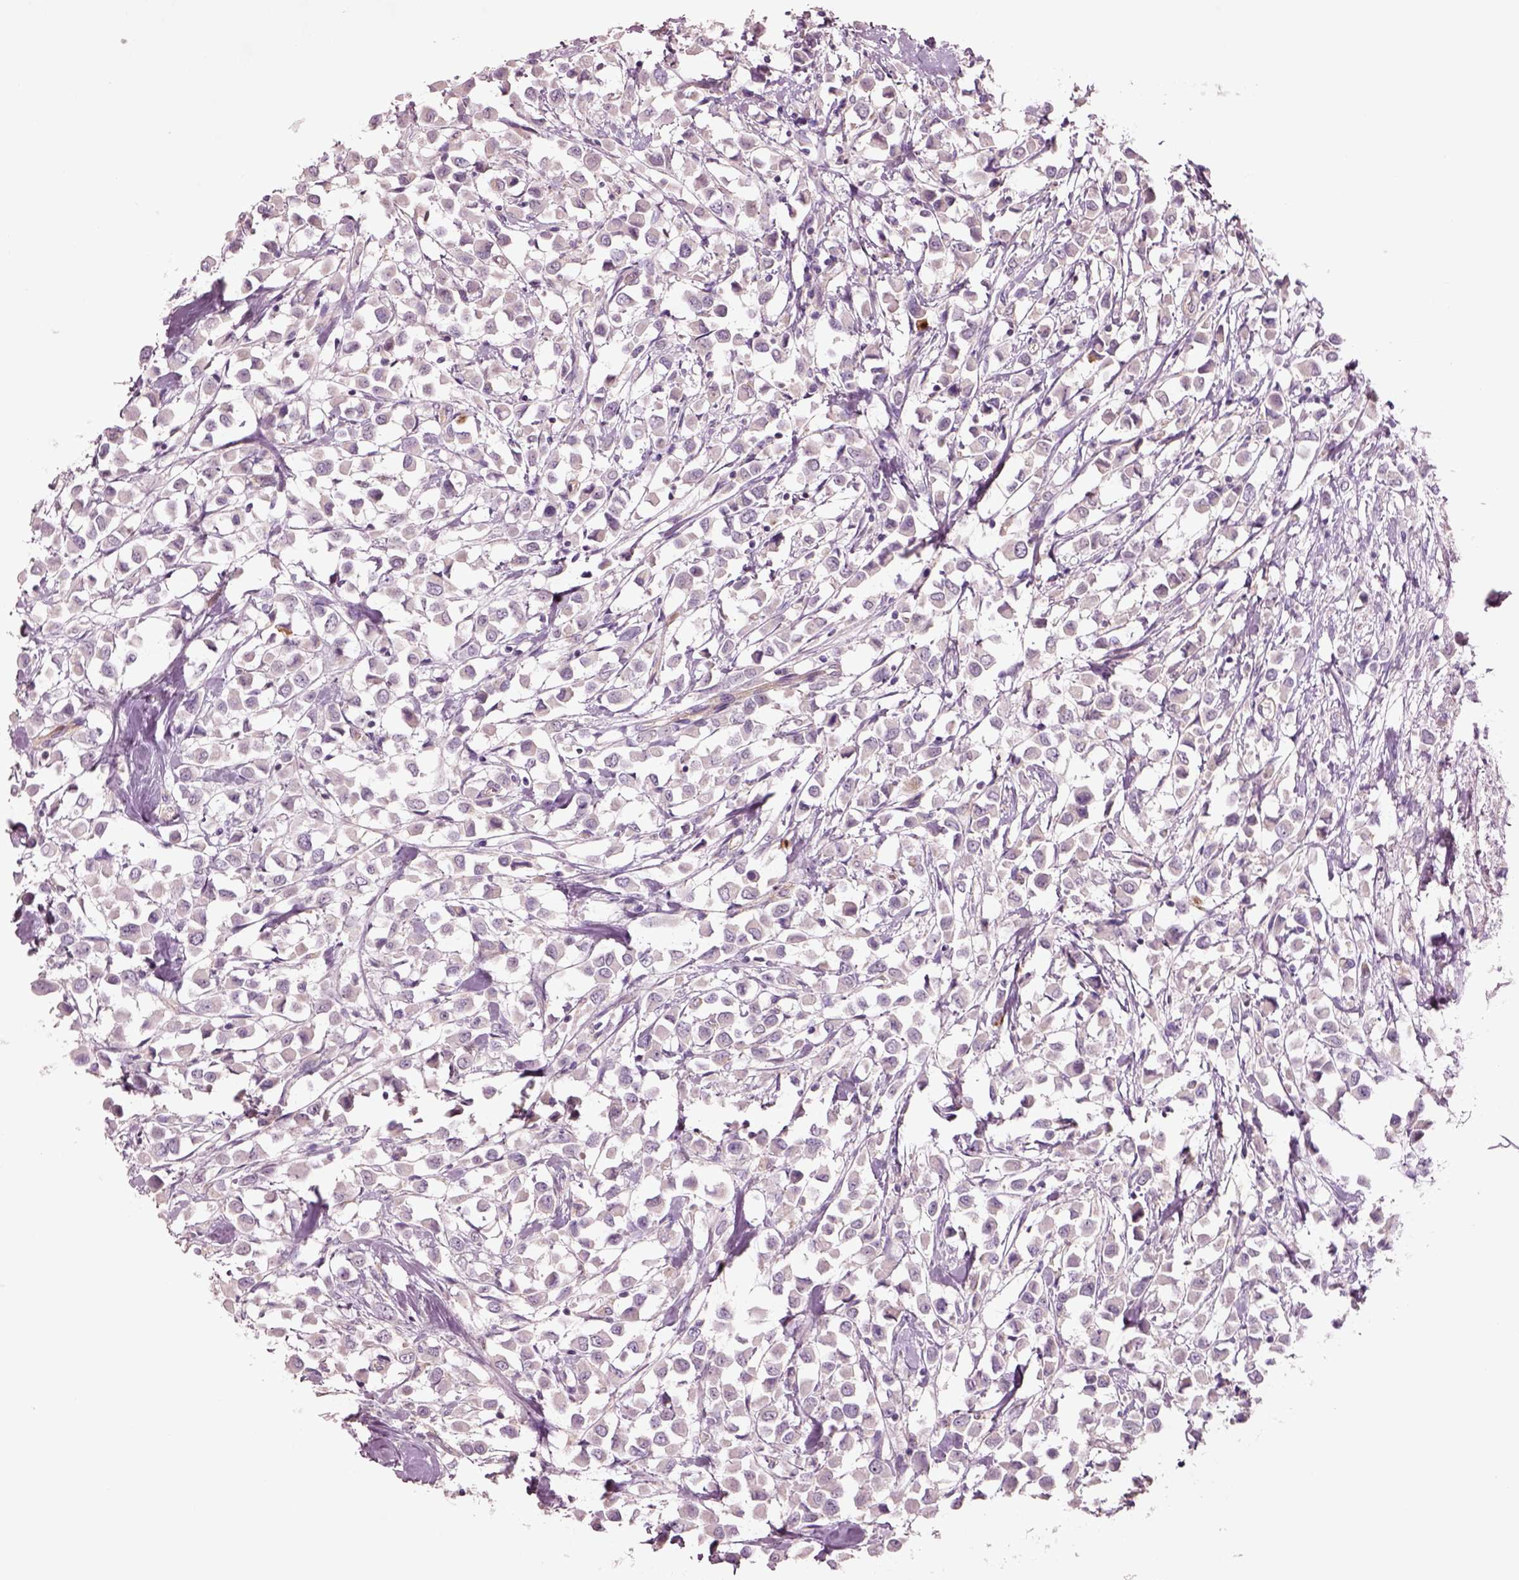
{"staining": {"intensity": "negative", "quantity": "none", "location": "none"}, "tissue": "breast cancer", "cell_type": "Tumor cells", "image_type": "cancer", "snomed": [{"axis": "morphology", "description": "Duct carcinoma"}, {"axis": "topography", "description": "Breast"}], "caption": "This is an immunohistochemistry (IHC) image of human breast infiltrating ductal carcinoma. There is no expression in tumor cells.", "gene": "DUOXA2", "patient": {"sex": "female", "age": 61}}